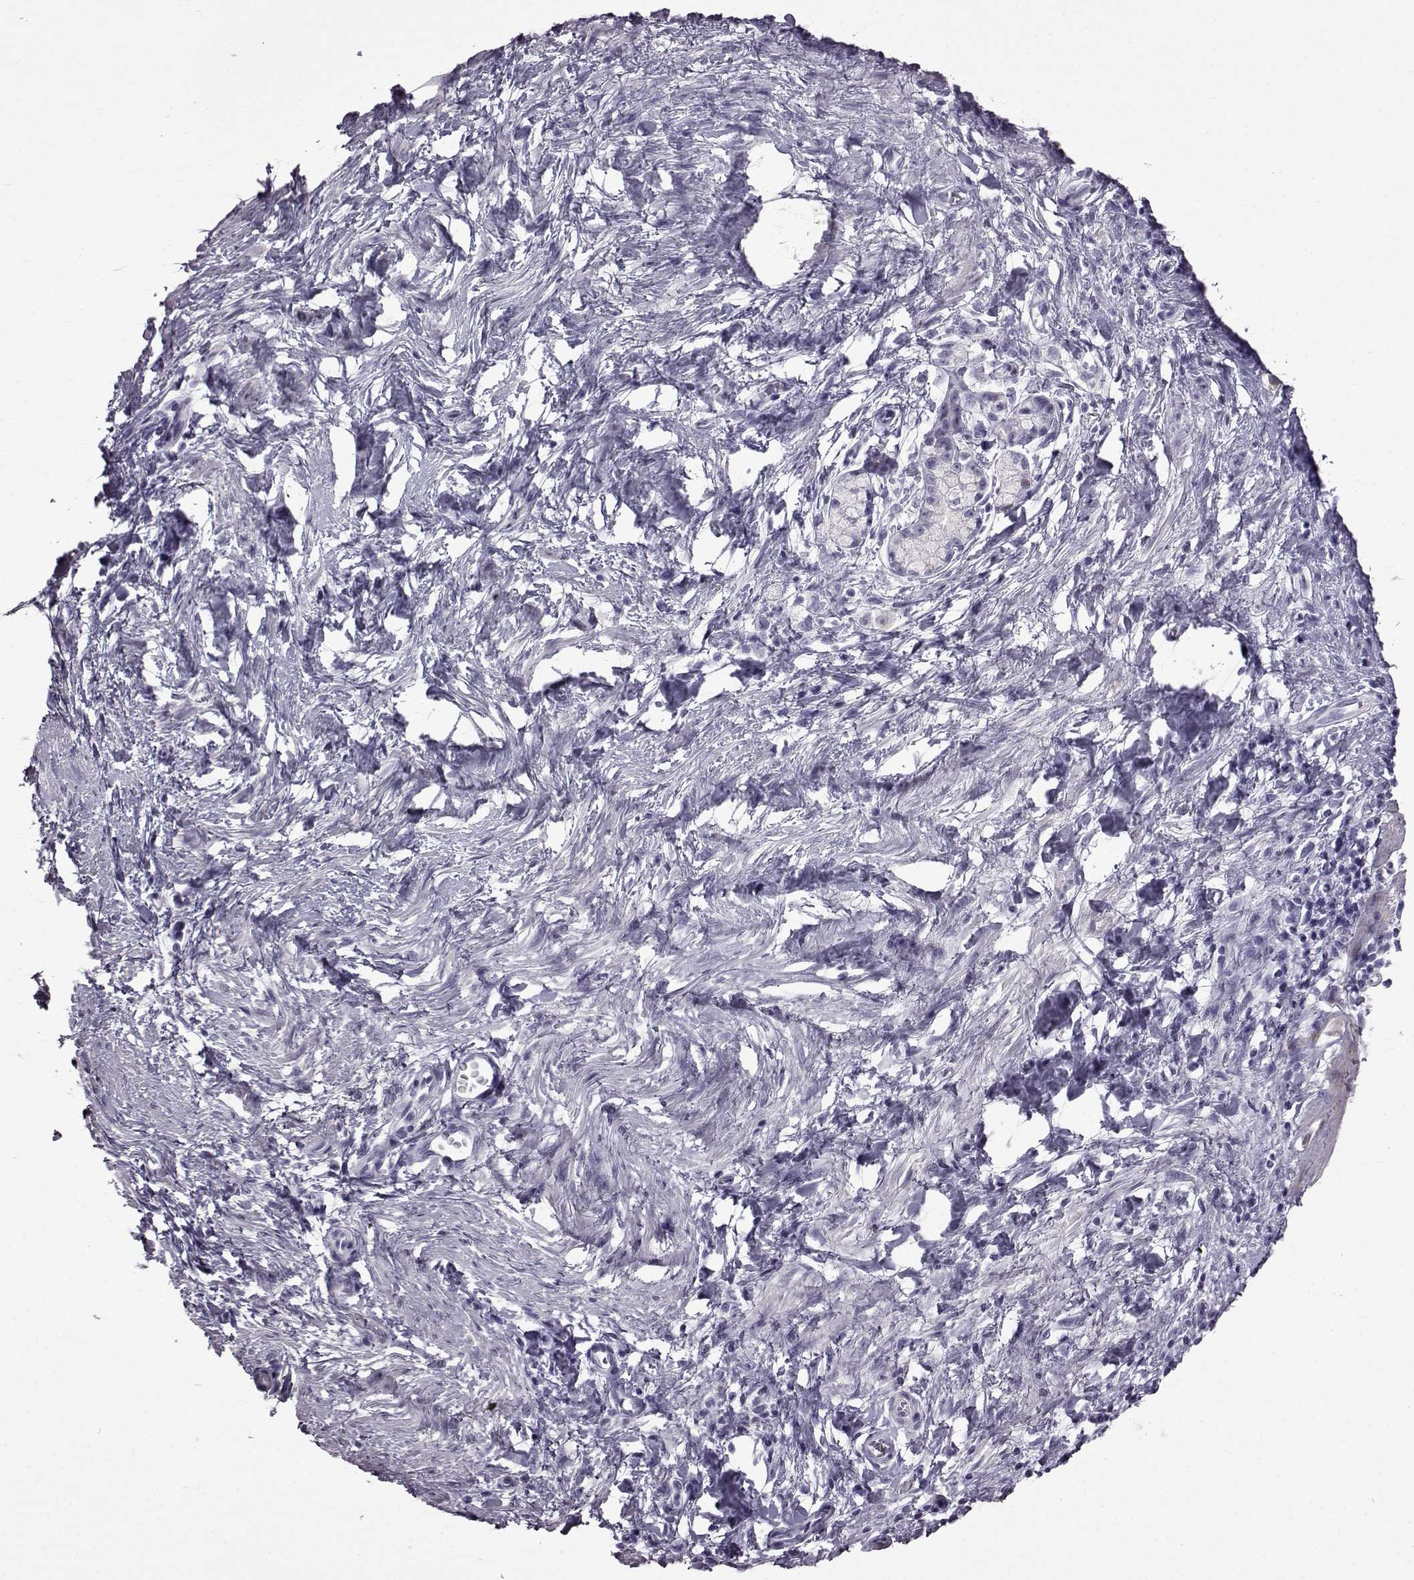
{"staining": {"intensity": "negative", "quantity": "none", "location": "none"}, "tissue": "stomach cancer", "cell_type": "Tumor cells", "image_type": "cancer", "snomed": [{"axis": "morphology", "description": "Adenocarcinoma, NOS"}, {"axis": "topography", "description": "Stomach"}], "caption": "Adenocarcinoma (stomach) was stained to show a protein in brown. There is no significant positivity in tumor cells.", "gene": "SLC28A2", "patient": {"sex": "male", "age": 58}}